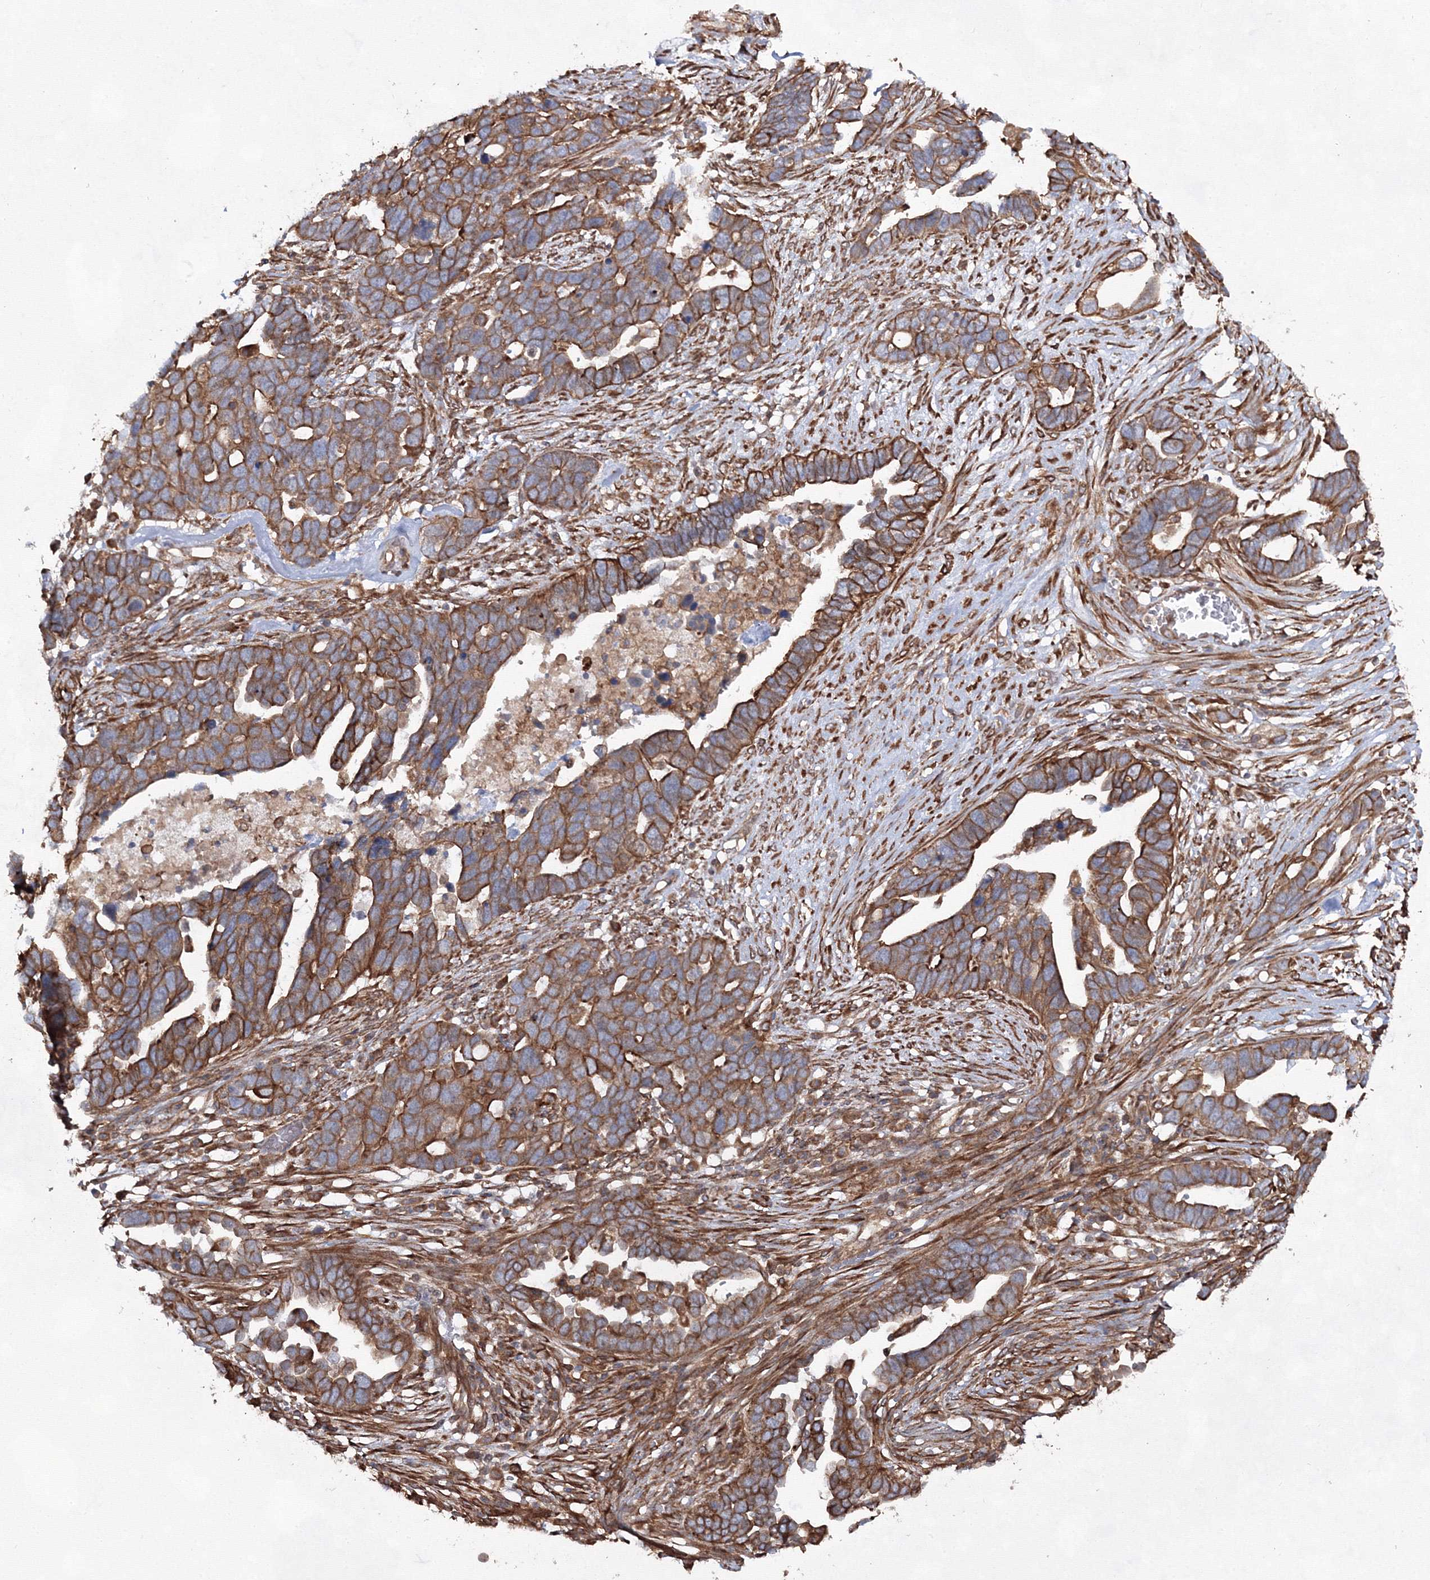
{"staining": {"intensity": "strong", "quantity": ">75%", "location": "cytoplasmic/membranous"}, "tissue": "ovarian cancer", "cell_type": "Tumor cells", "image_type": "cancer", "snomed": [{"axis": "morphology", "description": "Cystadenocarcinoma, serous, NOS"}, {"axis": "topography", "description": "Ovary"}], "caption": "Immunohistochemical staining of human serous cystadenocarcinoma (ovarian) exhibits high levels of strong cytoplasmic/membranous protein staining in approximately >75% of tumor cells.", "gene": "EXOC6", "patient": {"sex": "female", "age": 54}}